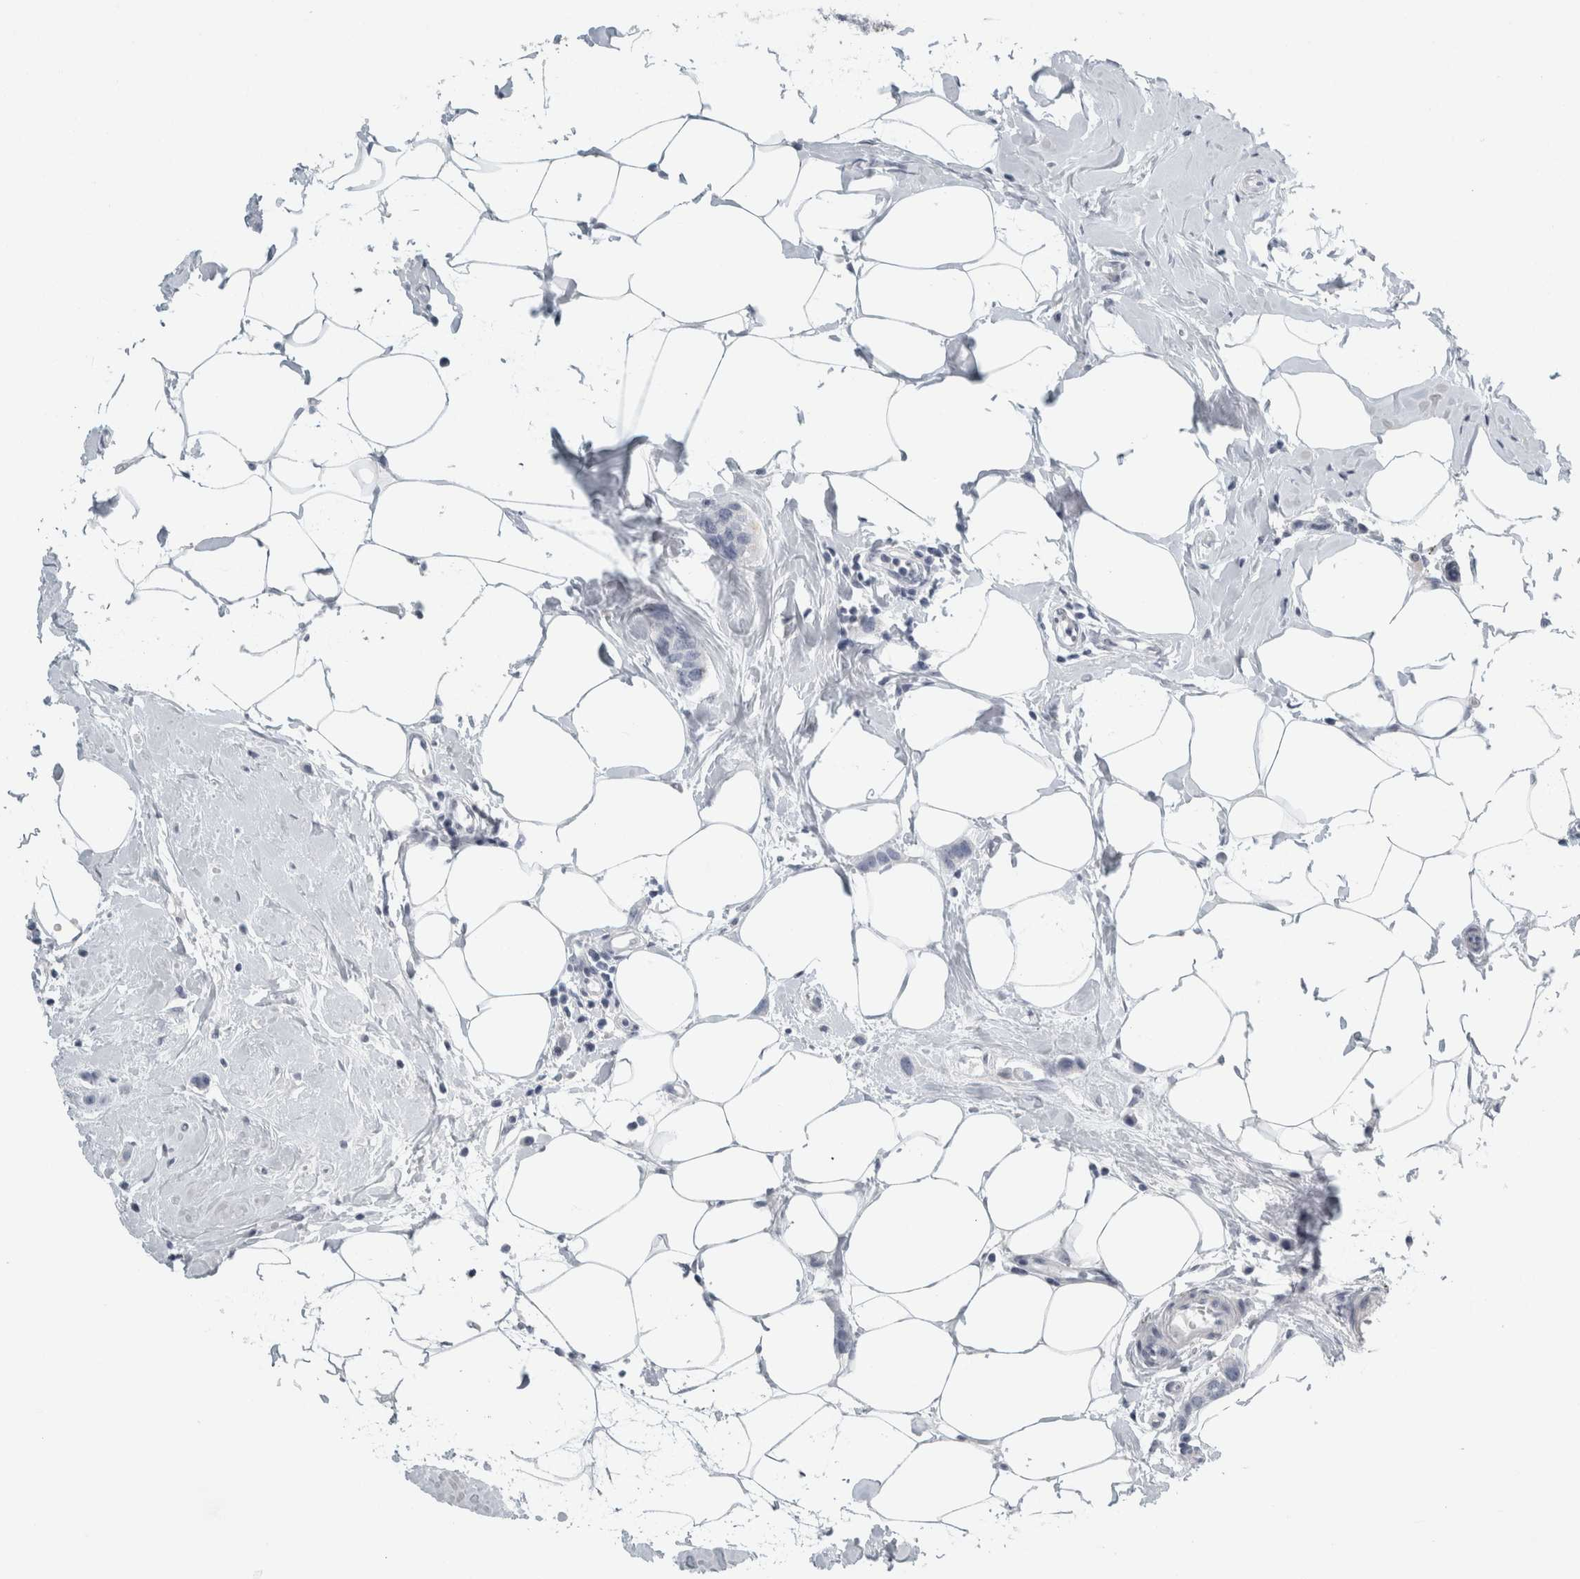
{"staining": {"intensity": "negative", "quantity": "none", "location": "none"}, "tissue": "breast cancer", "cell_type": "Tumor cells", "image_type": "cancer", "snomed": [{"axis": "morphology", "description": "Normal tissue, NOS"}, {"axis": "morphology", "description": "Duct carcinoma"}, {"axis": "topography", "description": "Breast"}], "caption": "Breast invasive ductal carcinoma stained for a protein using immunohistochemistry (IHC) exhibits no positivity tumor cells.", "gene": "CPE", "patient": {"sex": "female", "age": 50}}